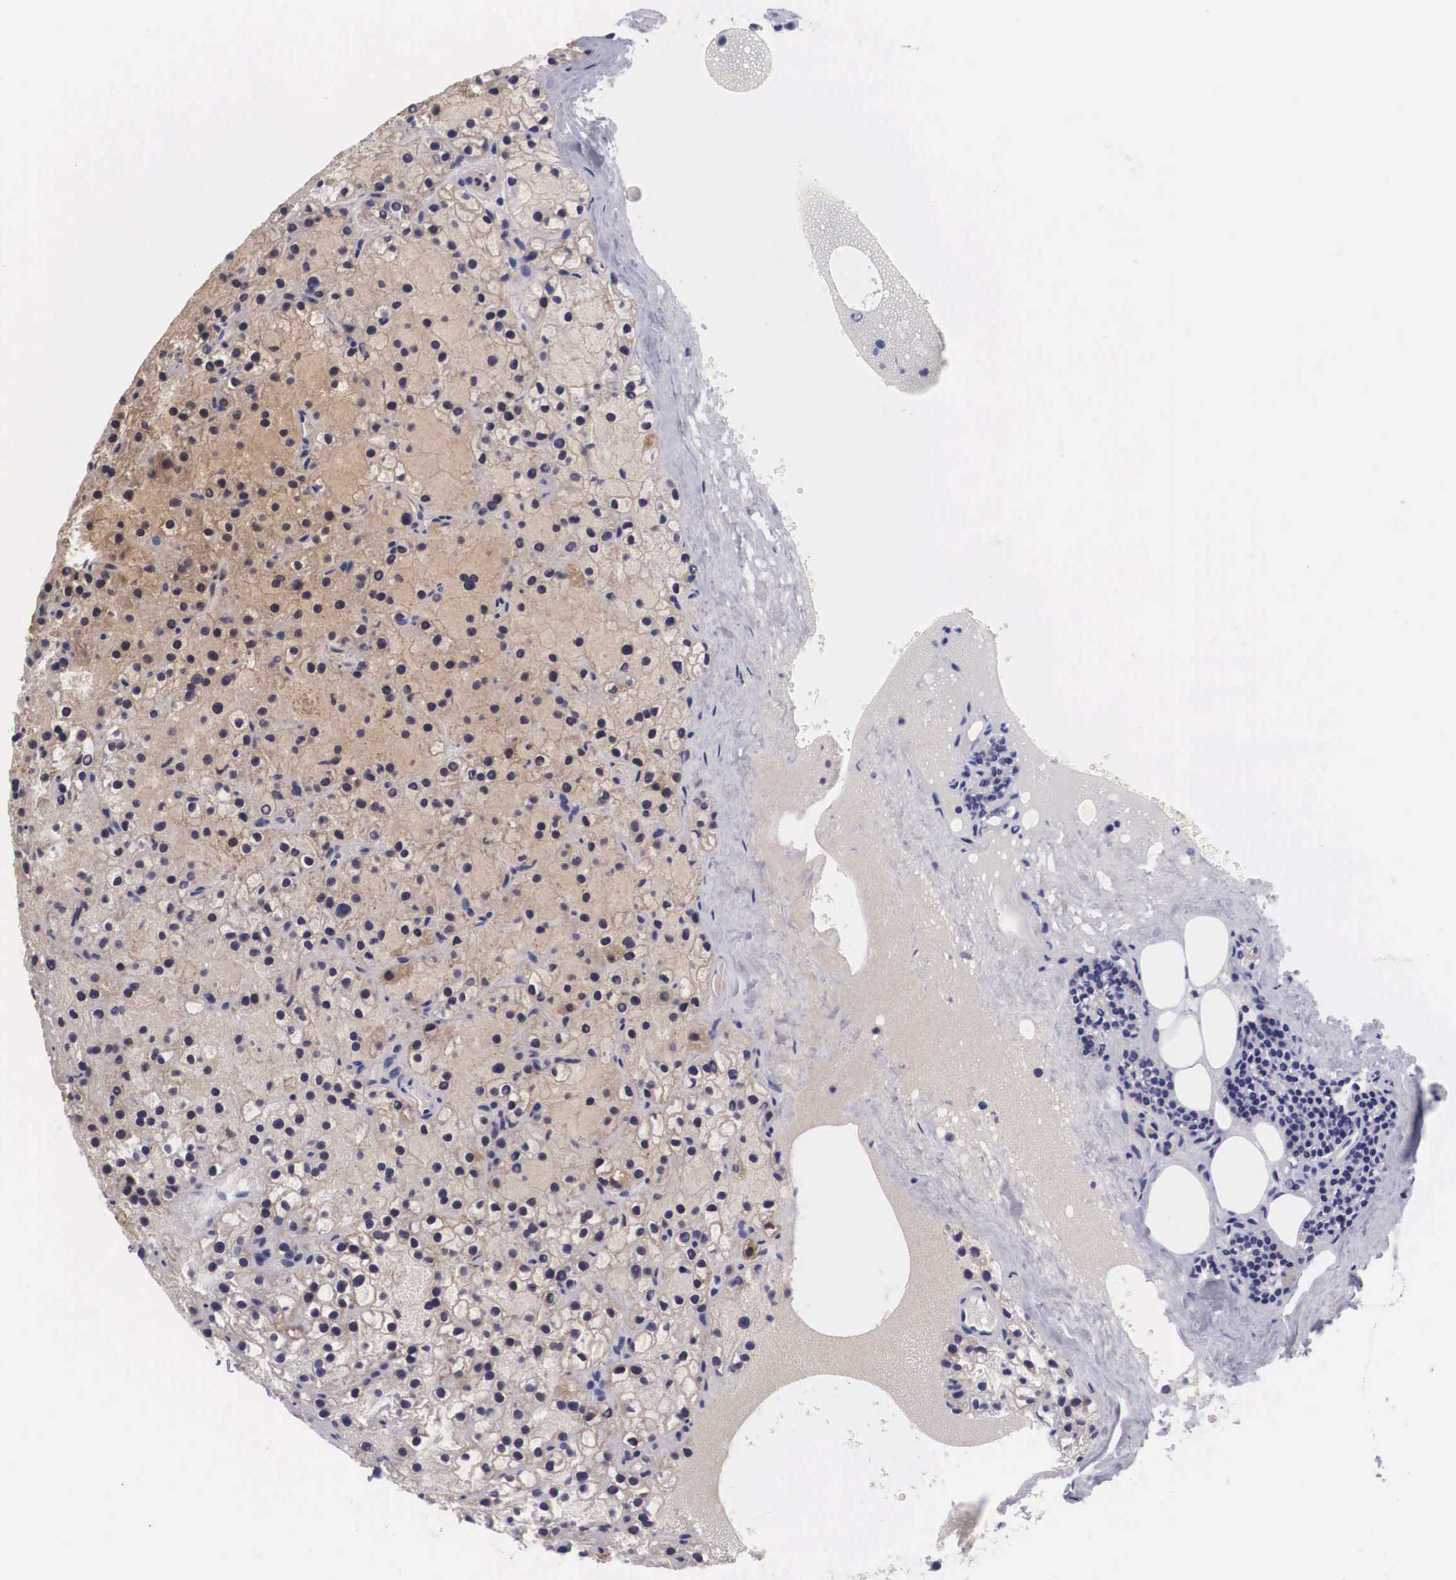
{"staining": {"intensity": "moderate", "quantity": "25%-75%", "location": "cytoplasmic/membranous"}, "tissue": "parathyroid gland", "cell_type": "Glandular cells", "image_type": "normal", "snomed": [{"axis": "morphology", "description": "Normal tissue, NOS"}, {"axis": "topography", "description": "Parathyroid gland"}], "caption": "This is an image of immunohistochemistry staining of unremarkable parathyroid gland, which shows moderate expression in the cytoplasmic/membranous of glandular cells.", "gene": "ARG2", "patient": {"sex": "female", "age": 71}}